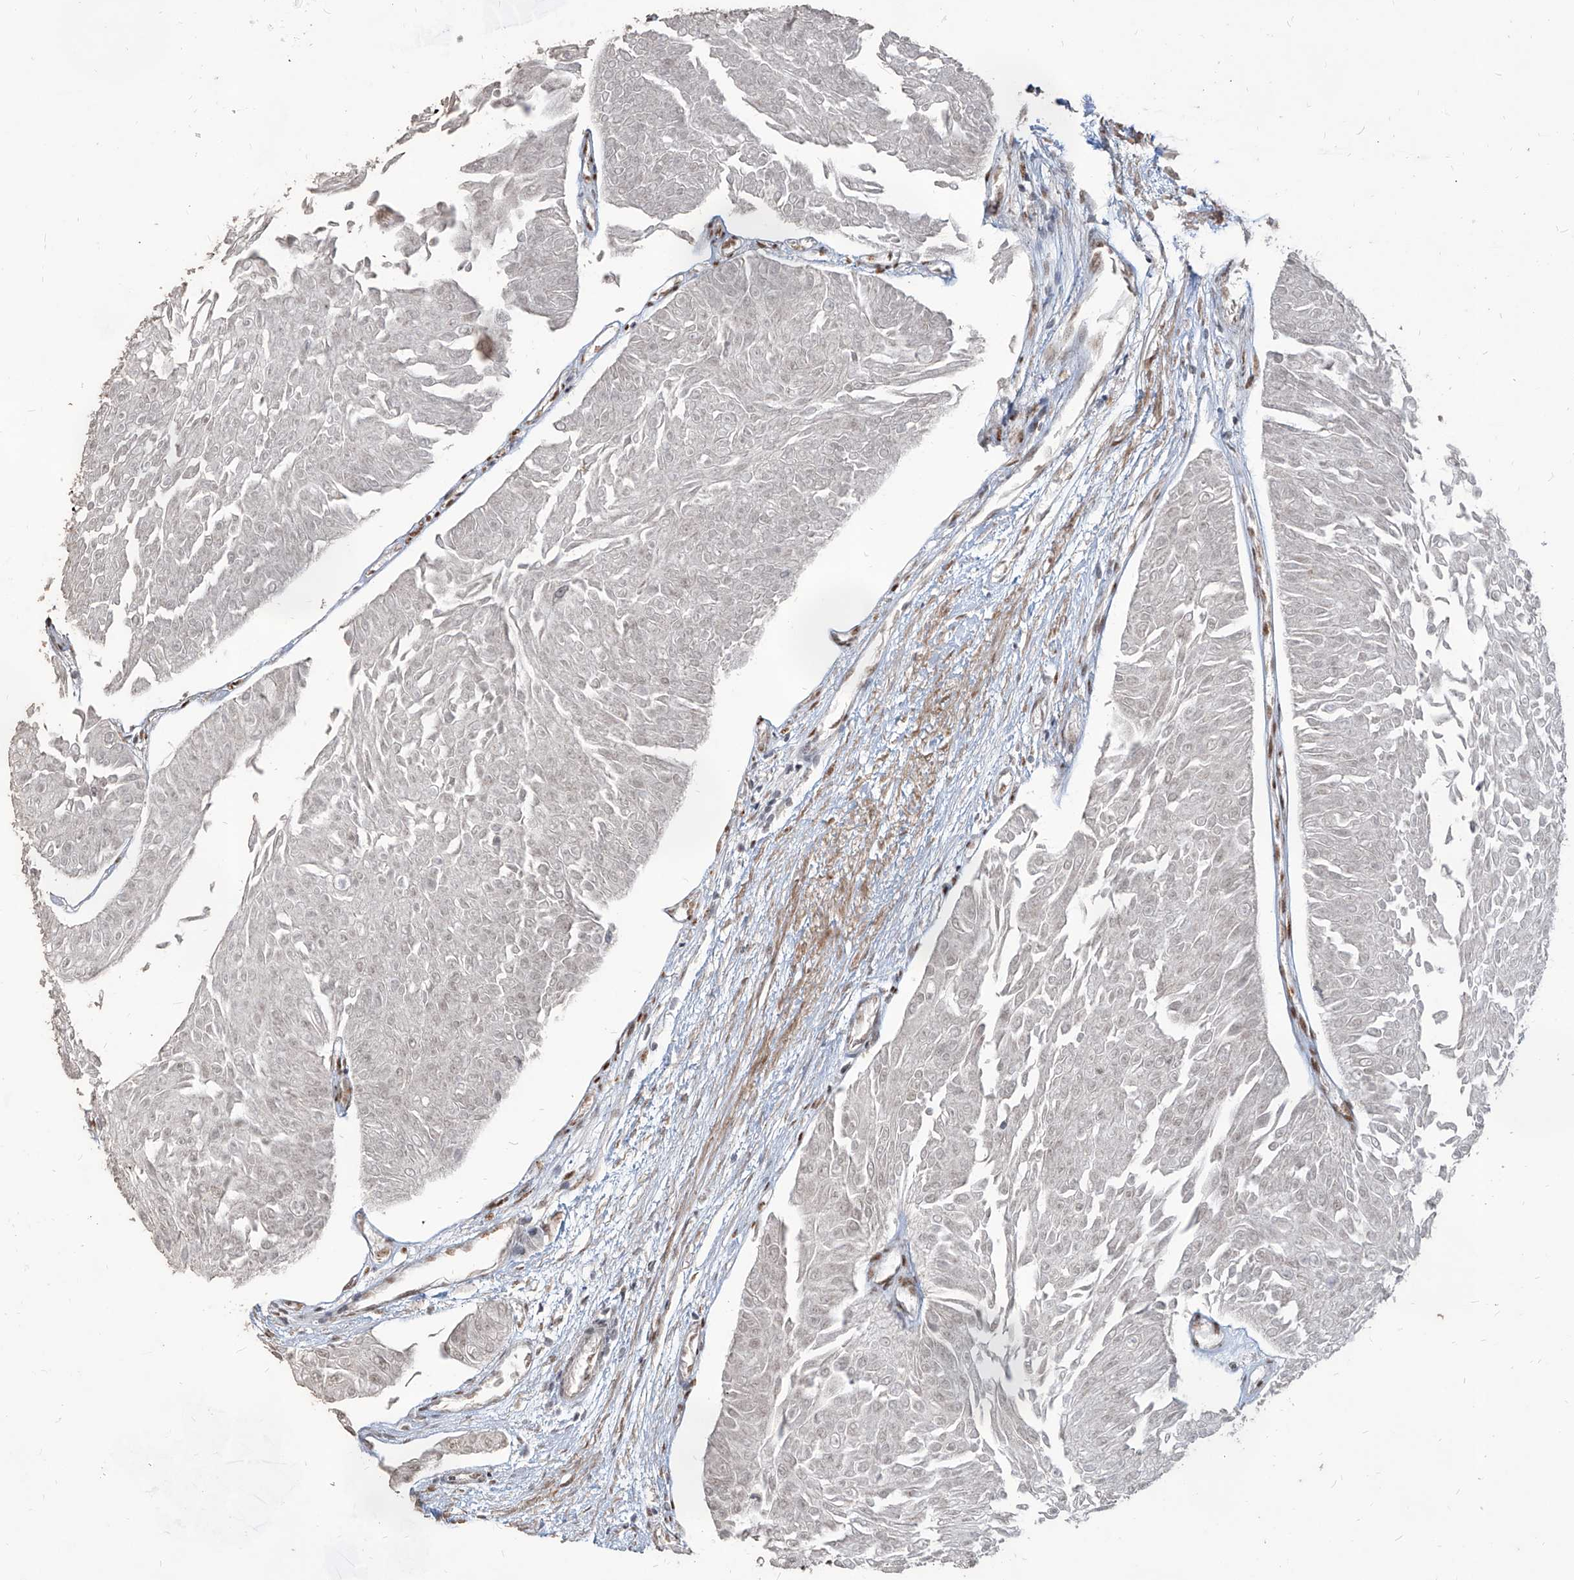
{"staining": {"intensity": "negative", "quantity": "none", "location": "none"}, "tissue": "urothelial cancer", "cell_type": "Tumor cells", "image_type": "cancer", "snomed": [{"axis": "morphology", "description": "Urothelial carcinoma, Low grade"}, {"axis": "topography", "description": "Urinary bladder"}], "caption": "Immunohistochemistry photomicrograph of urothelial carcinoma (low-grade) stained for a protein (brown), which displays no positivity in tumor cells.", "gene": "IRF2", "patient": {"sex": "male", "age": 67}}